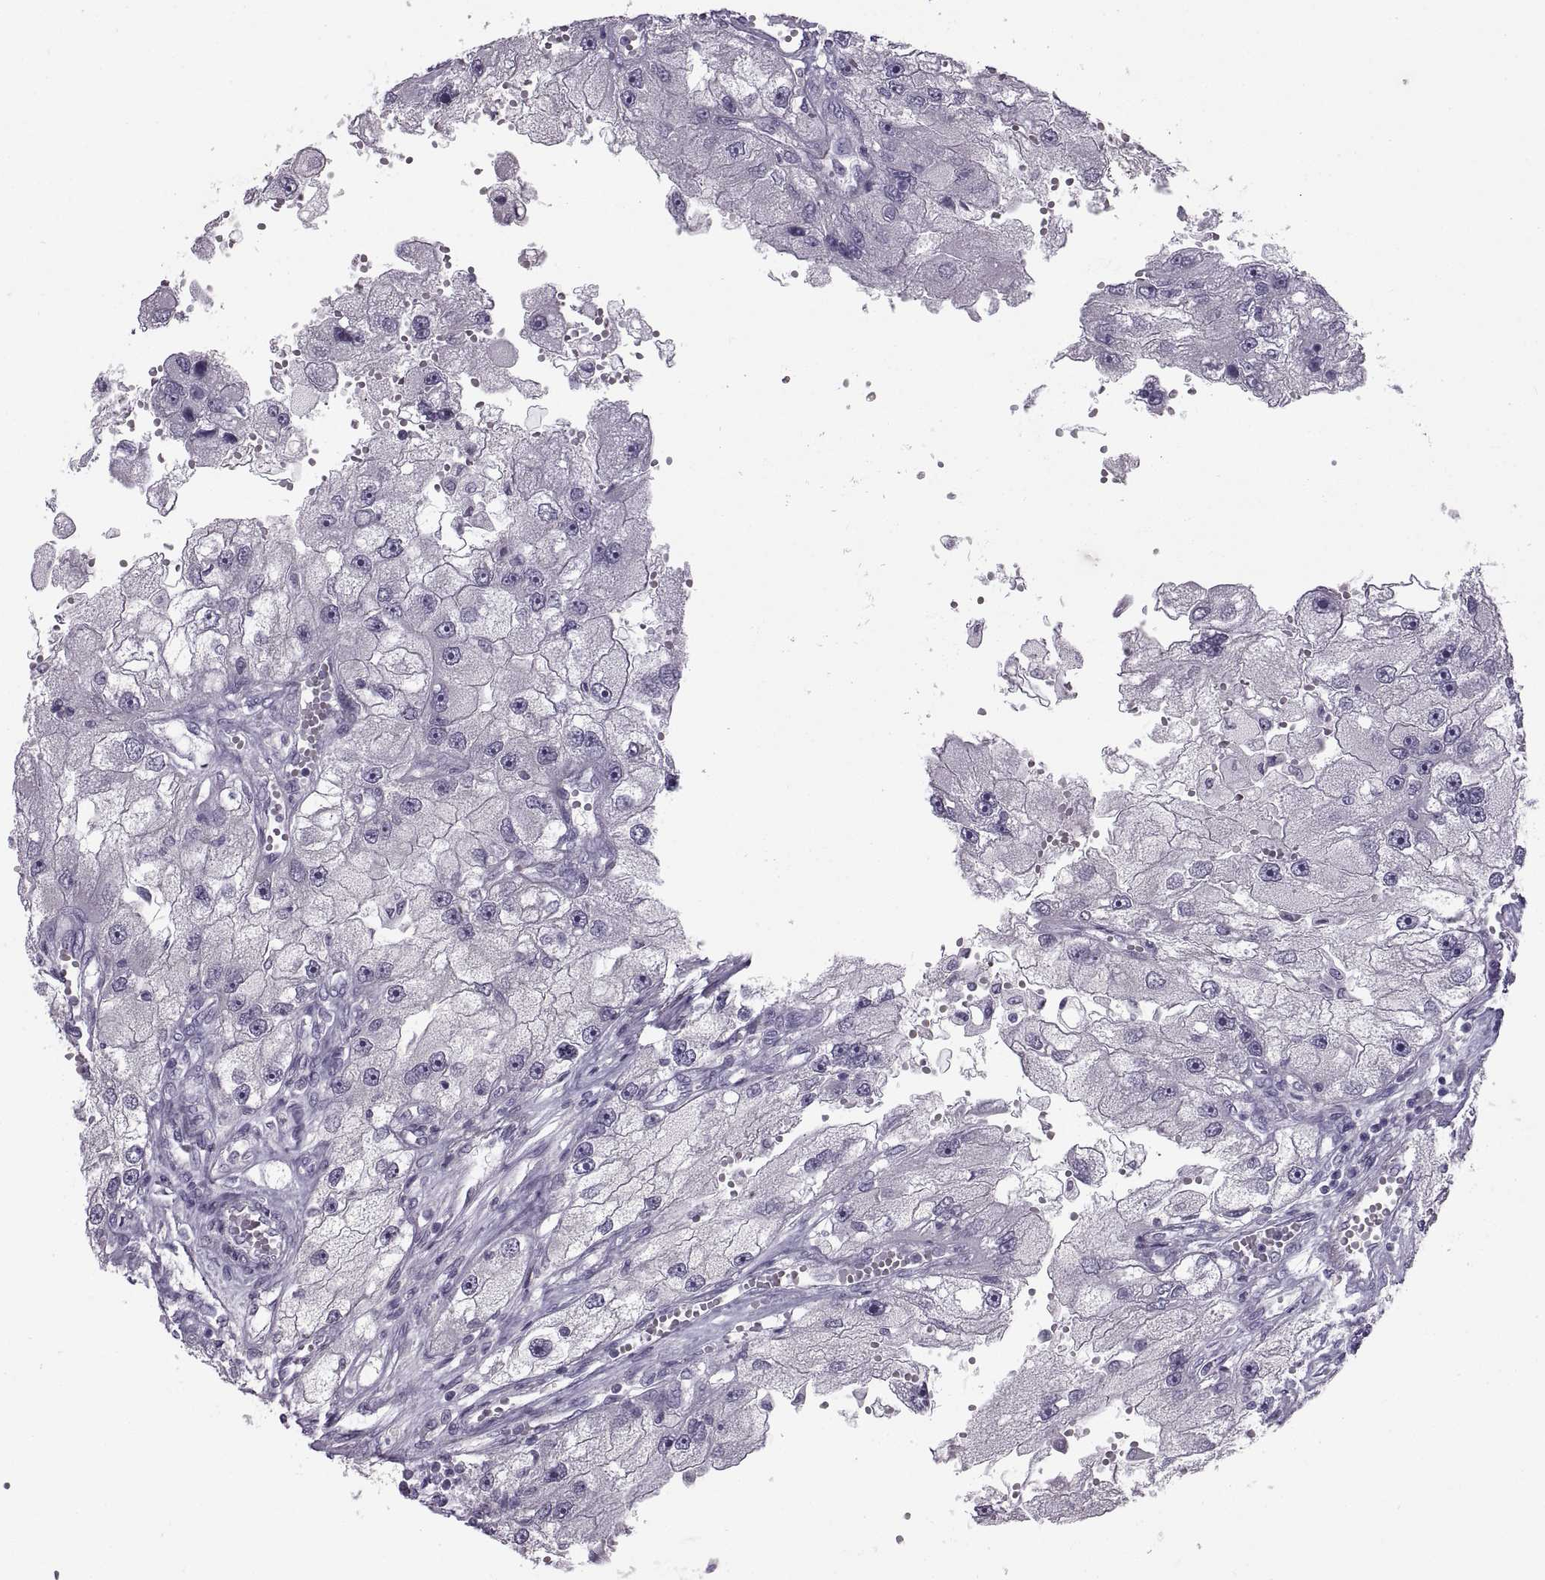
{"staining": {"intensity": "negative", "quantity": "none", "location": "none"}, "tissue": "renal cancer", "cell_type": "Tumor cells", "image_type": "cancer", "snomed": [{"axis": "morphology", "description": "Adenocarcinoma, NOS"}, {"axis": "topography", "description": "Kidney"}], "caption": "Tumor cells are negative for brown protein staining in renal adenocarcinoma. (Brightfield microscopy of DAB (3,3'-diaminobenzidine) IHC at high magnification).", "gene": "BSPH1", "patient": {"sex": "male", "age": 63}}